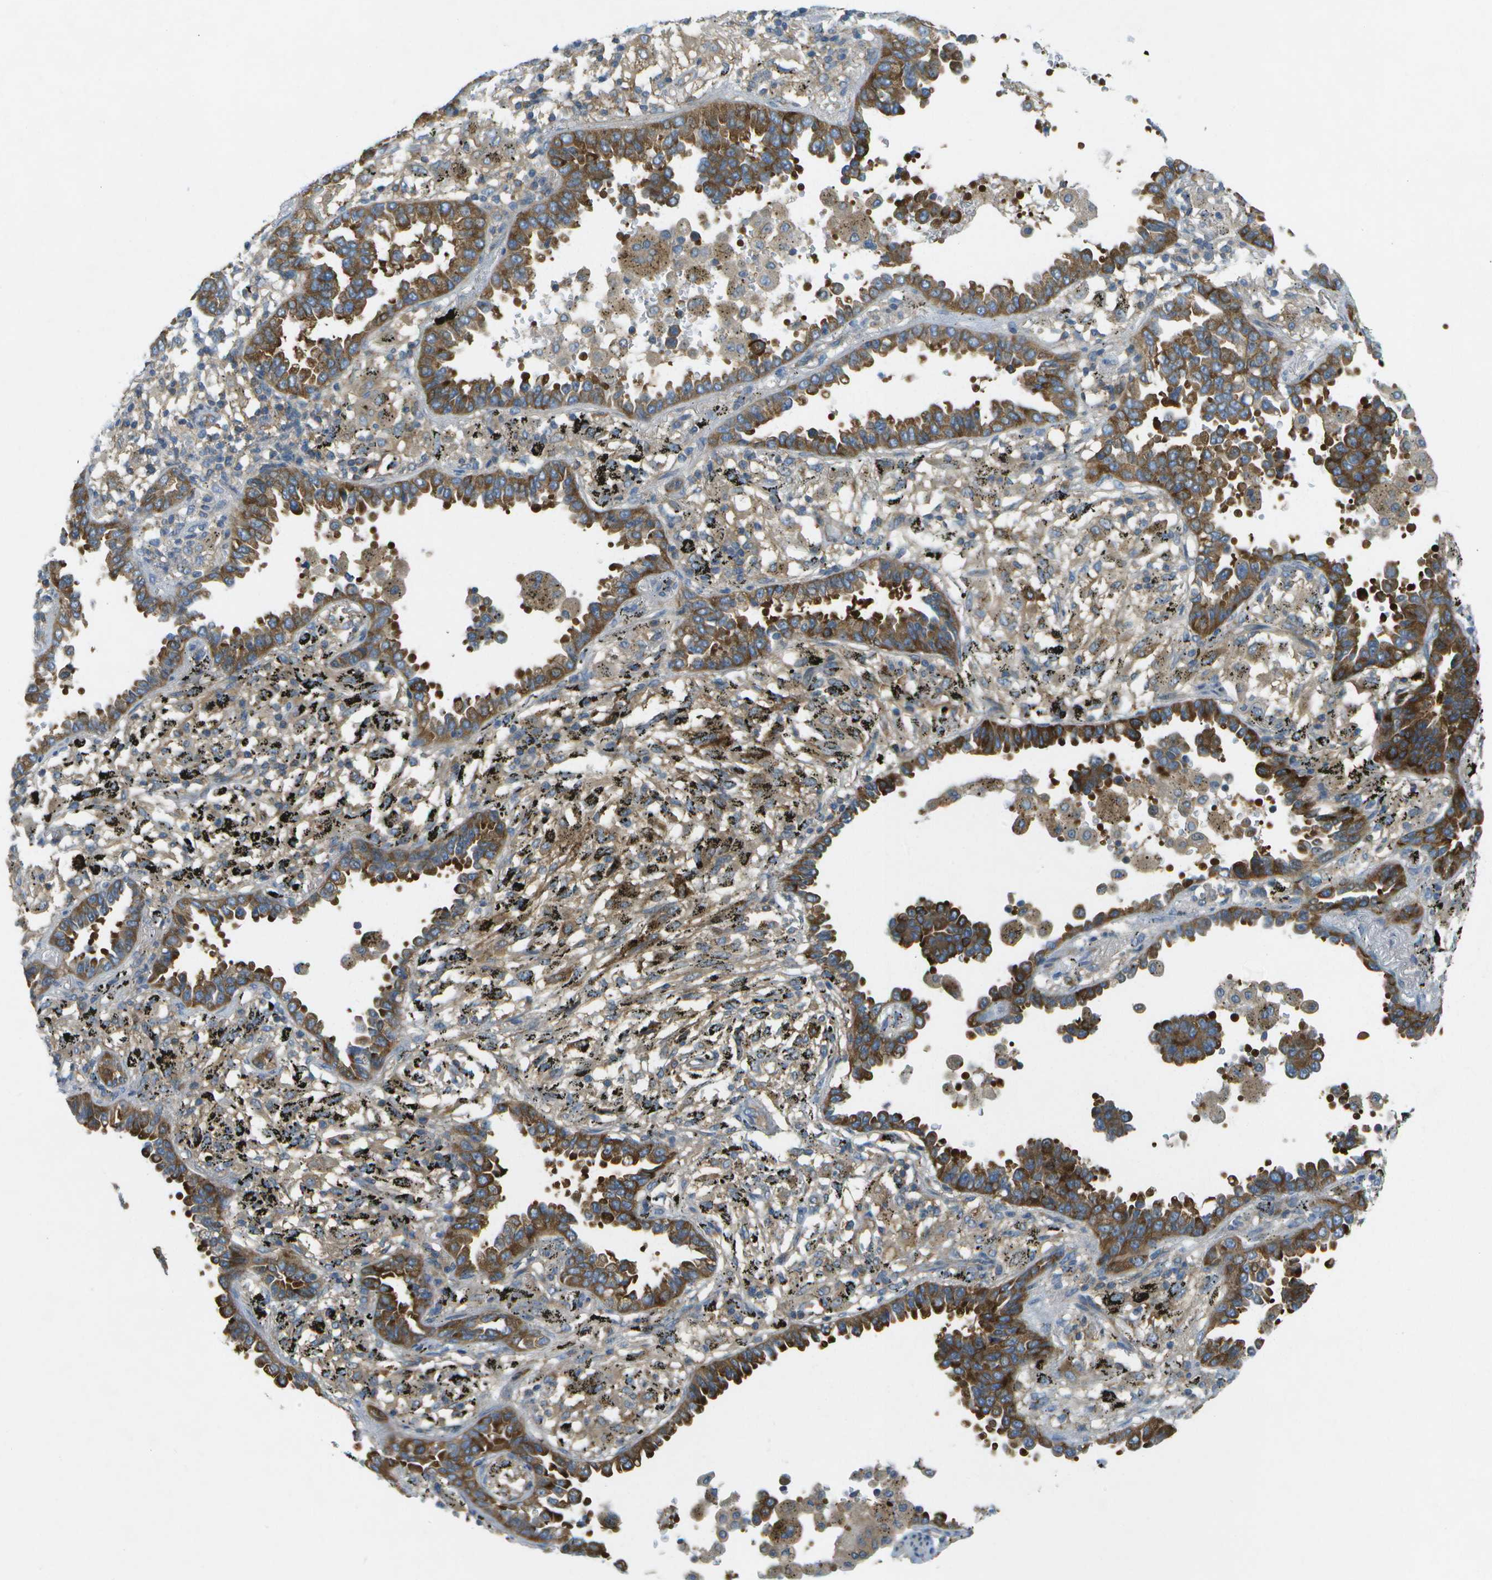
{"staining": {"intensity": "strong", "quantity": ">75%", "location": "cytoplasmic/membranous"}, "tissue": "lung cancer", "cell_type": "Tumor cells", "image_type": "cancer", "snomed": [{"axis": "morphology", "description": "Normal tissue, NOS"}, {"axis": "morphology", "description": "Adenocarcinoma, NOS"}, {"axis": "topography", "description": "Lung"}], "caption": "Protein analysis of lung cancer (adenocarcinoma) tissue shows strong cytoplasmic/membranous positivity in approximately >75% of tumor cells.", "gene": "WNK2", "patient": {"sex": "male", "age": 59}}